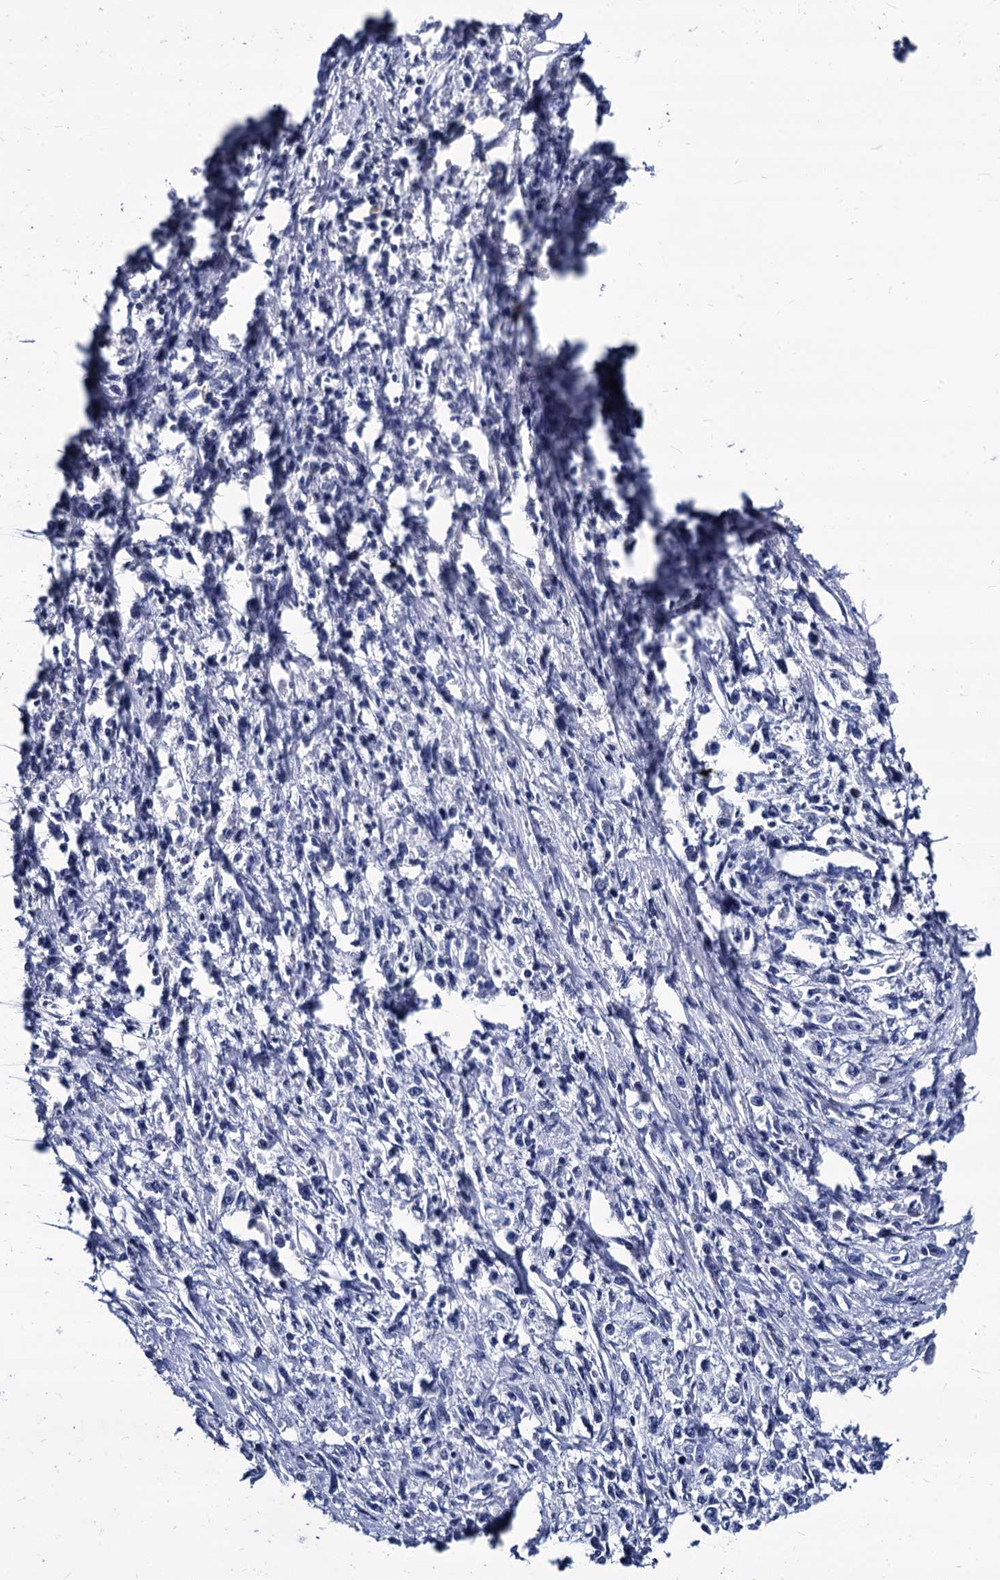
{"staining": {"intensity": "negative", "quantity": "none", "location": "none"}, "tissue": "stomach cancer", "cell_type": "Tumor cells", "image_type": "cancer", "snomed": [{"axis": "morphology", "description": "Adenocarcinoma, NOS"}, {"axis": "topography", "description": "Stomach"}], "caption": "The IHC image has no significant positivity in tumor cells of adenocarcinoma (stomach) tissue.", "gene": "LRRC30", "patient": {"sex": "female", "age": 59}}